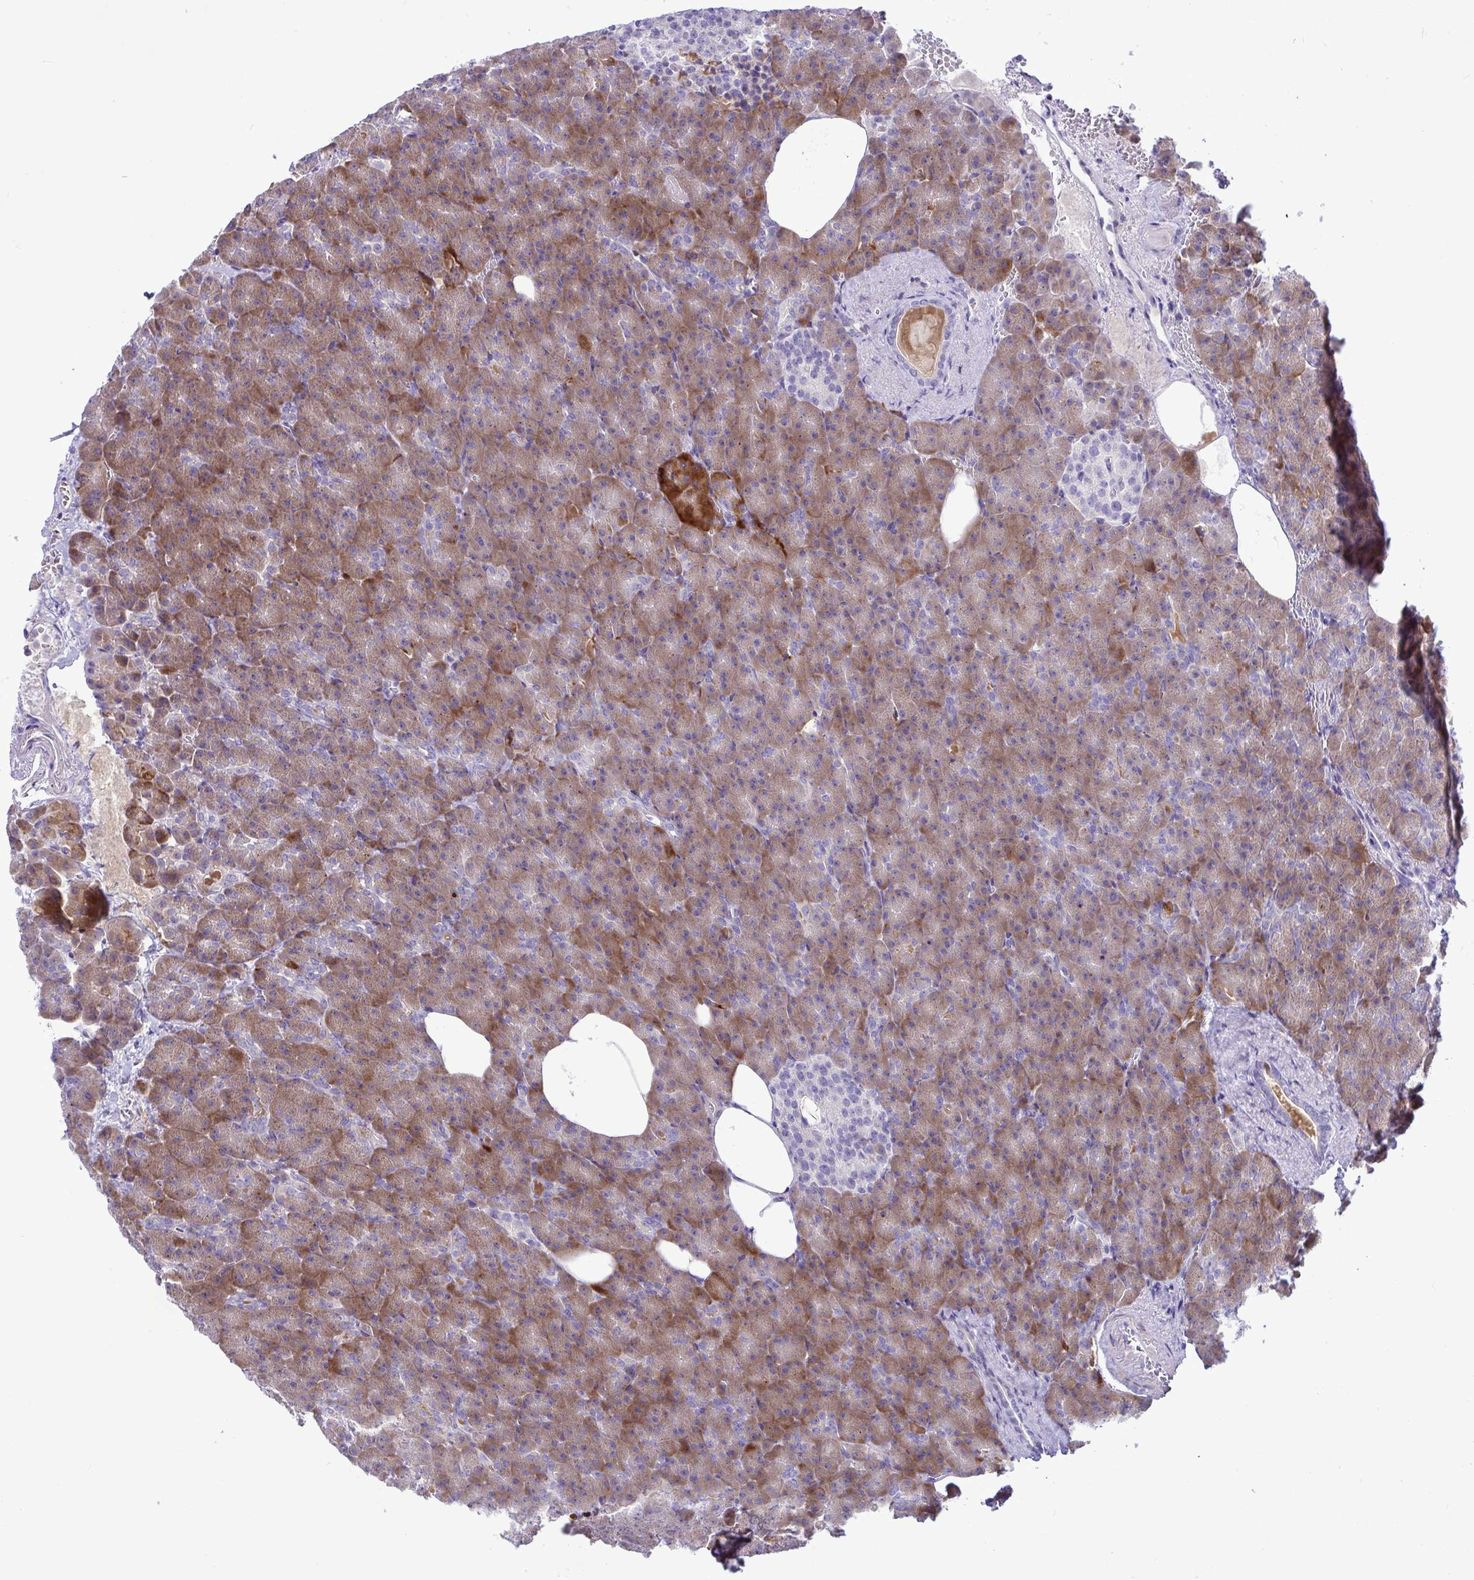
{"staining": {"intensity": "moderate", "quantity": ">75%", "location": "cytoplasmic/membranous"}, "tissue": "pancreas", "cell_type": "Exocrine glandular cells", "image_type": "normal", "snomed": [{"axis": "morphology", "description": "Normal tissue, NOS"}, {"axis": "topography", "description": "Pancreas"}], "caption": "Exocrine glandular cells show moderate cytoplasmic/membranous expression in approximately >75% of cells in normal pancreas. Nuclei are stained in blue.", "gene": "FAM86B1", "patient": {"sex": "female", "age": 74}}